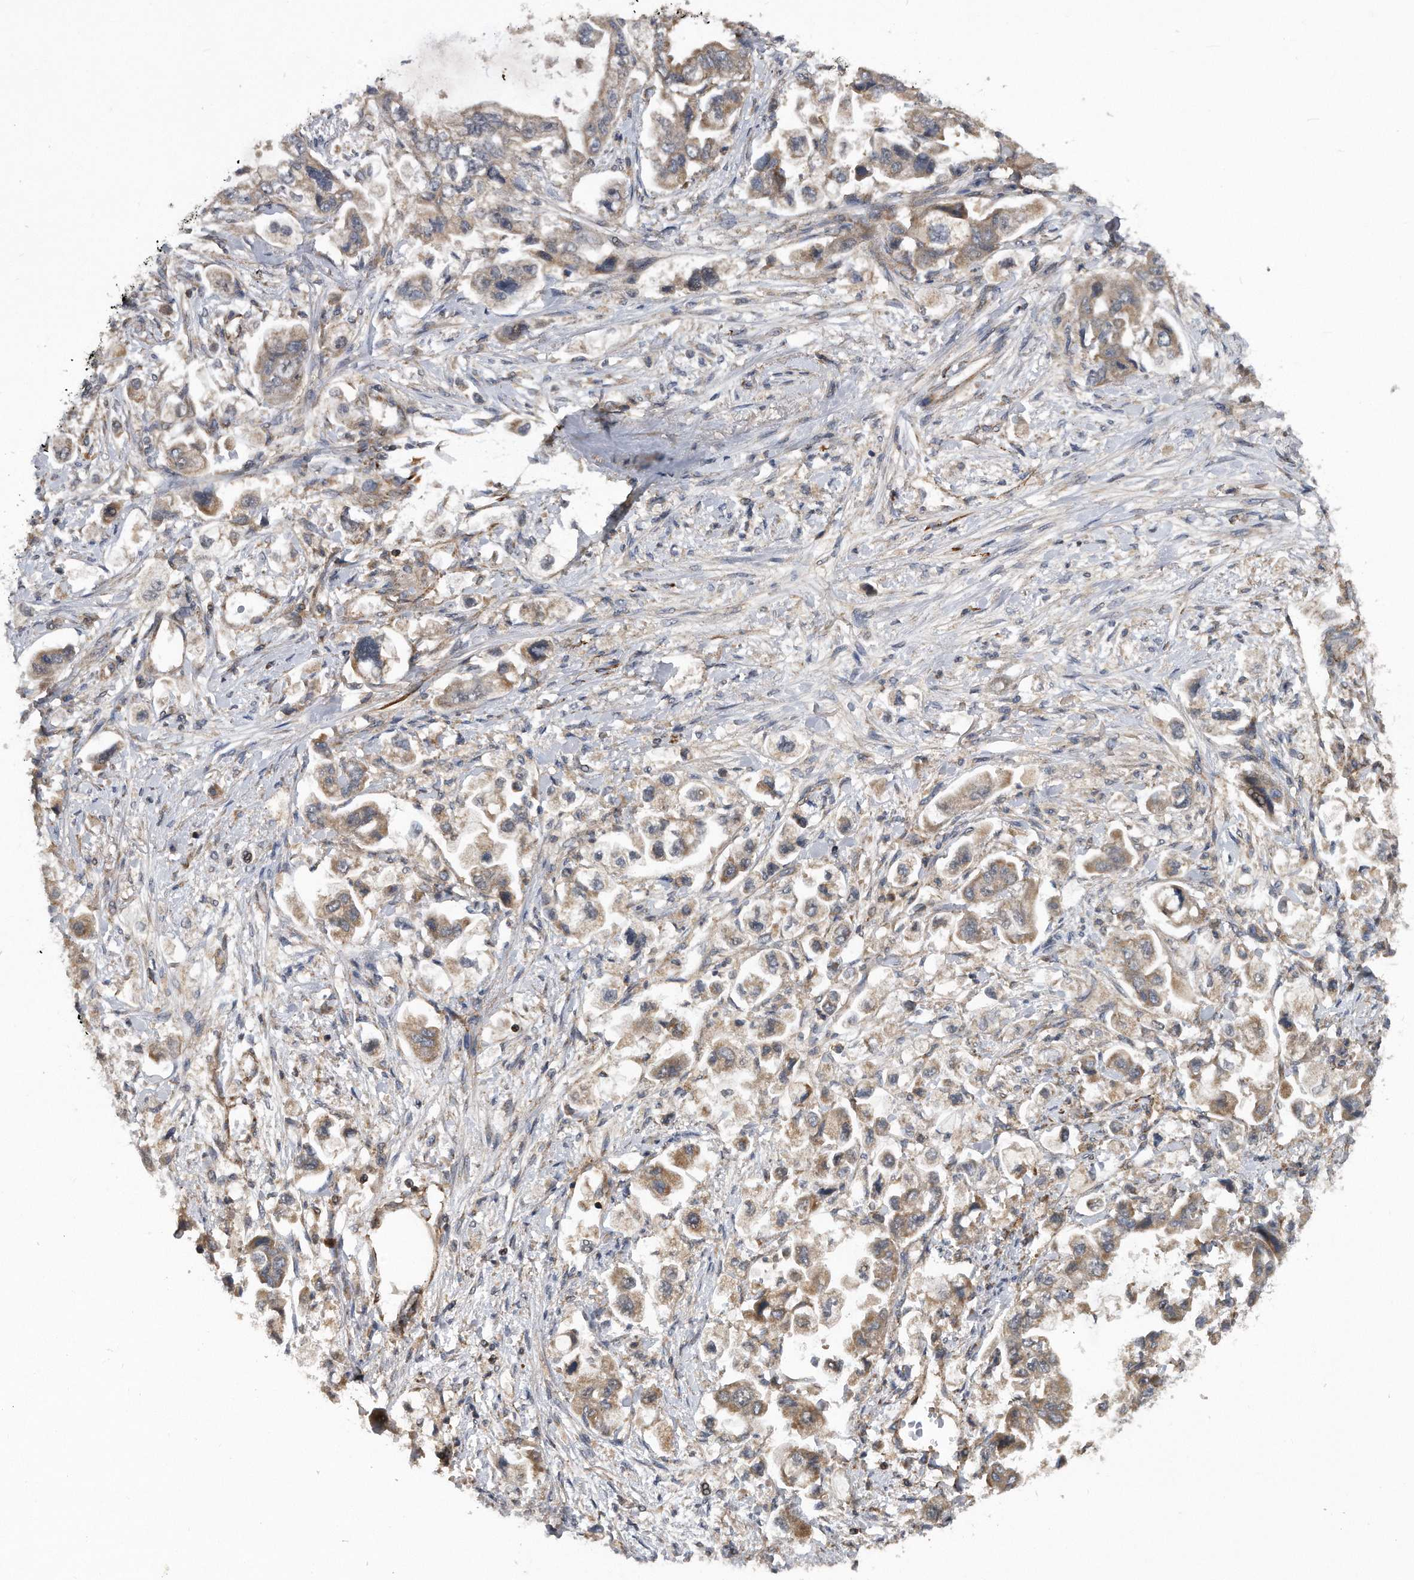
{"staining": {"intensity": "moderate", "quantity": ">75%", "location": "cytoplasmic/membranous"}, "tissue": "stomach cancer", "cell_type": "Tumor cells", "image_type": "cancer", "snomed": [{"axis": "morphology", "description": "Adenocarcinoma, NOS"}, {"axis": "topography", "description": "Stomach"}], "caption": "Approximately >75% of tumor cells in human stomach cancer (adenocarcinoma) display moderate cytoplasmic/membranous protein expression as visualized by brown immunohistochemical staining.", "gene": "ALPK2", "patient": {"sex": "male", "age": 62}}